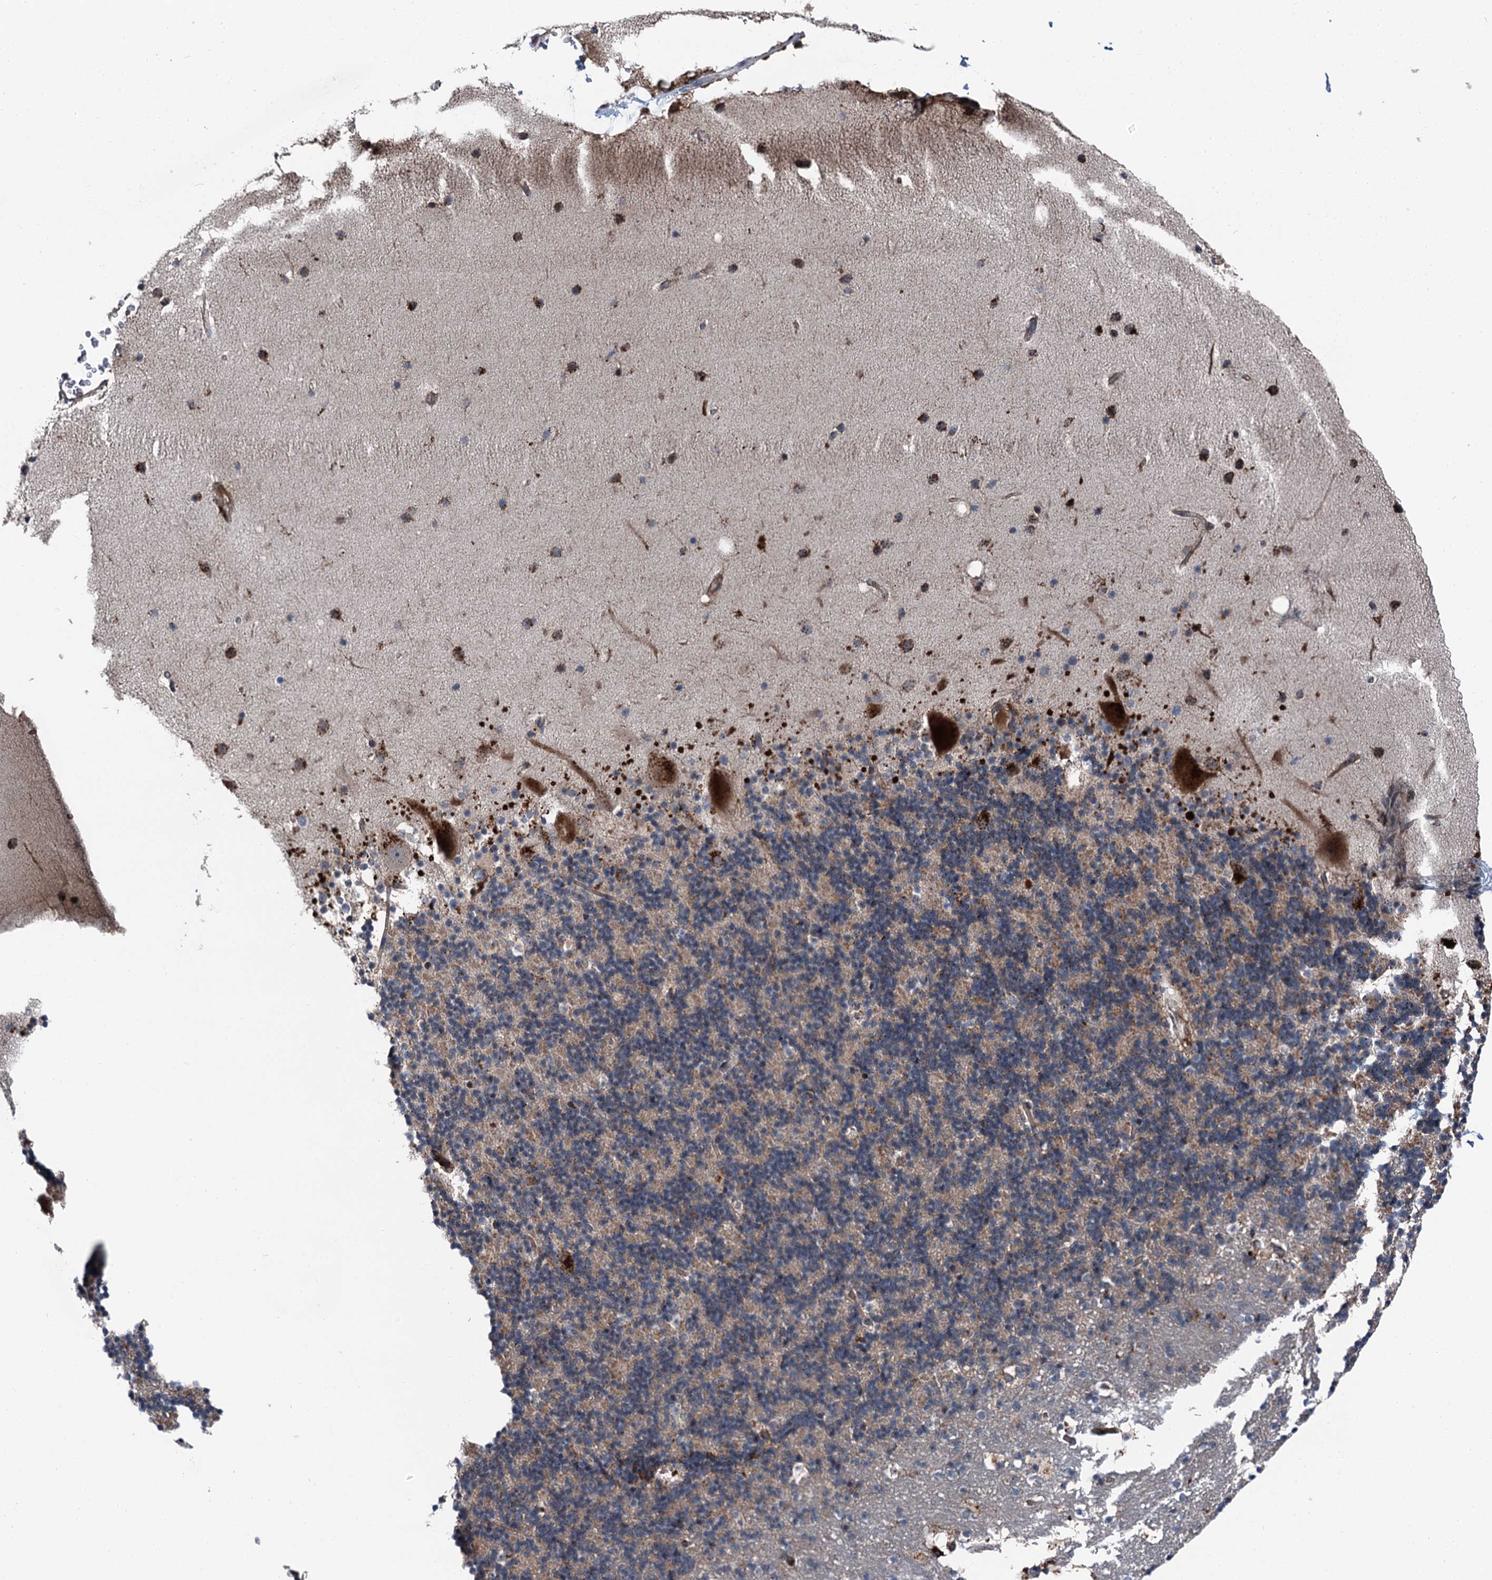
{"staining": {"intensity": "moderate", "quantity": "<25%", "location": "cytoplasmic/membranous"}, "tissue": "cerebellum", "cell_type": "Cells in granular layer", "image_type": "normal", "snomed": [{"axis": "morphology", "description": "Normal tissue, NOS"}, {"axis": "topography", "description": "Cerebellum"}], "caption": "Unremarkable cerebellum reveals moderate cytoplasmic/membranous staining in about <25% of cells in granular layer, visualized by immunohistochemistry.", "gene": "POLR1D", "patient": {"sex": "male", "age": 57}}